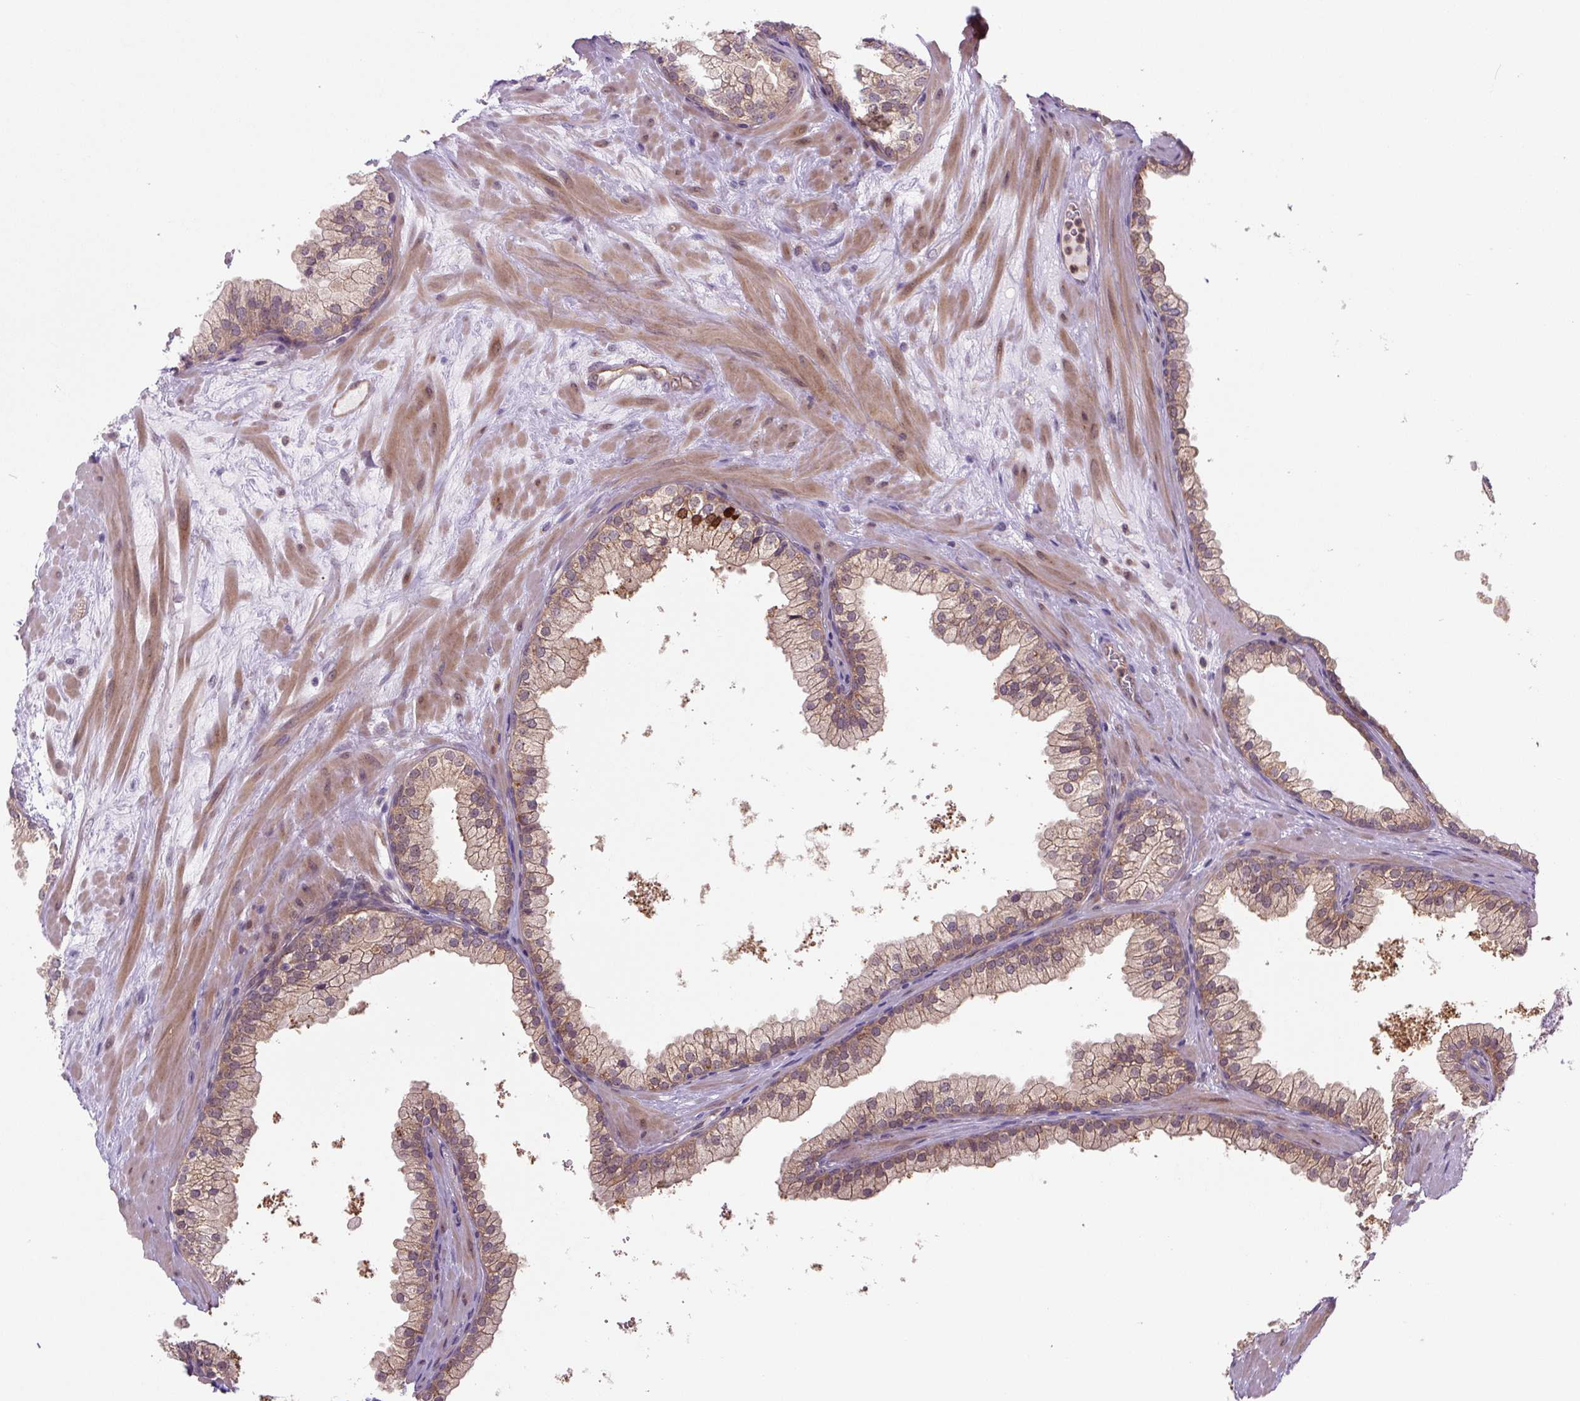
{"staining": {"intensity": "moderate", "quantity": ">75%", "location": "cytoplasmic/membranous"}, "tissue": "prostate", "cell_type": "Glandular cells", "image_type": "normal", "snomed": [{"axis": "morphology", "description": "Normal tissue, NOS"}, {"axis": "topography", "description": "Prostate"}, {"axis": "topography", "description": "Peripheral nerve tissue"}], "caption": "Prostate stained with DAB (3,3'-diaminobenzidine) immunohistochemistry (IHC) exhibits medium levels of moderate cytoplasmic/membranous expression in approximately >75% of glandular cells.", "gene": "ZSWIM7", "patient": {"sex": "male", "age": 61}}